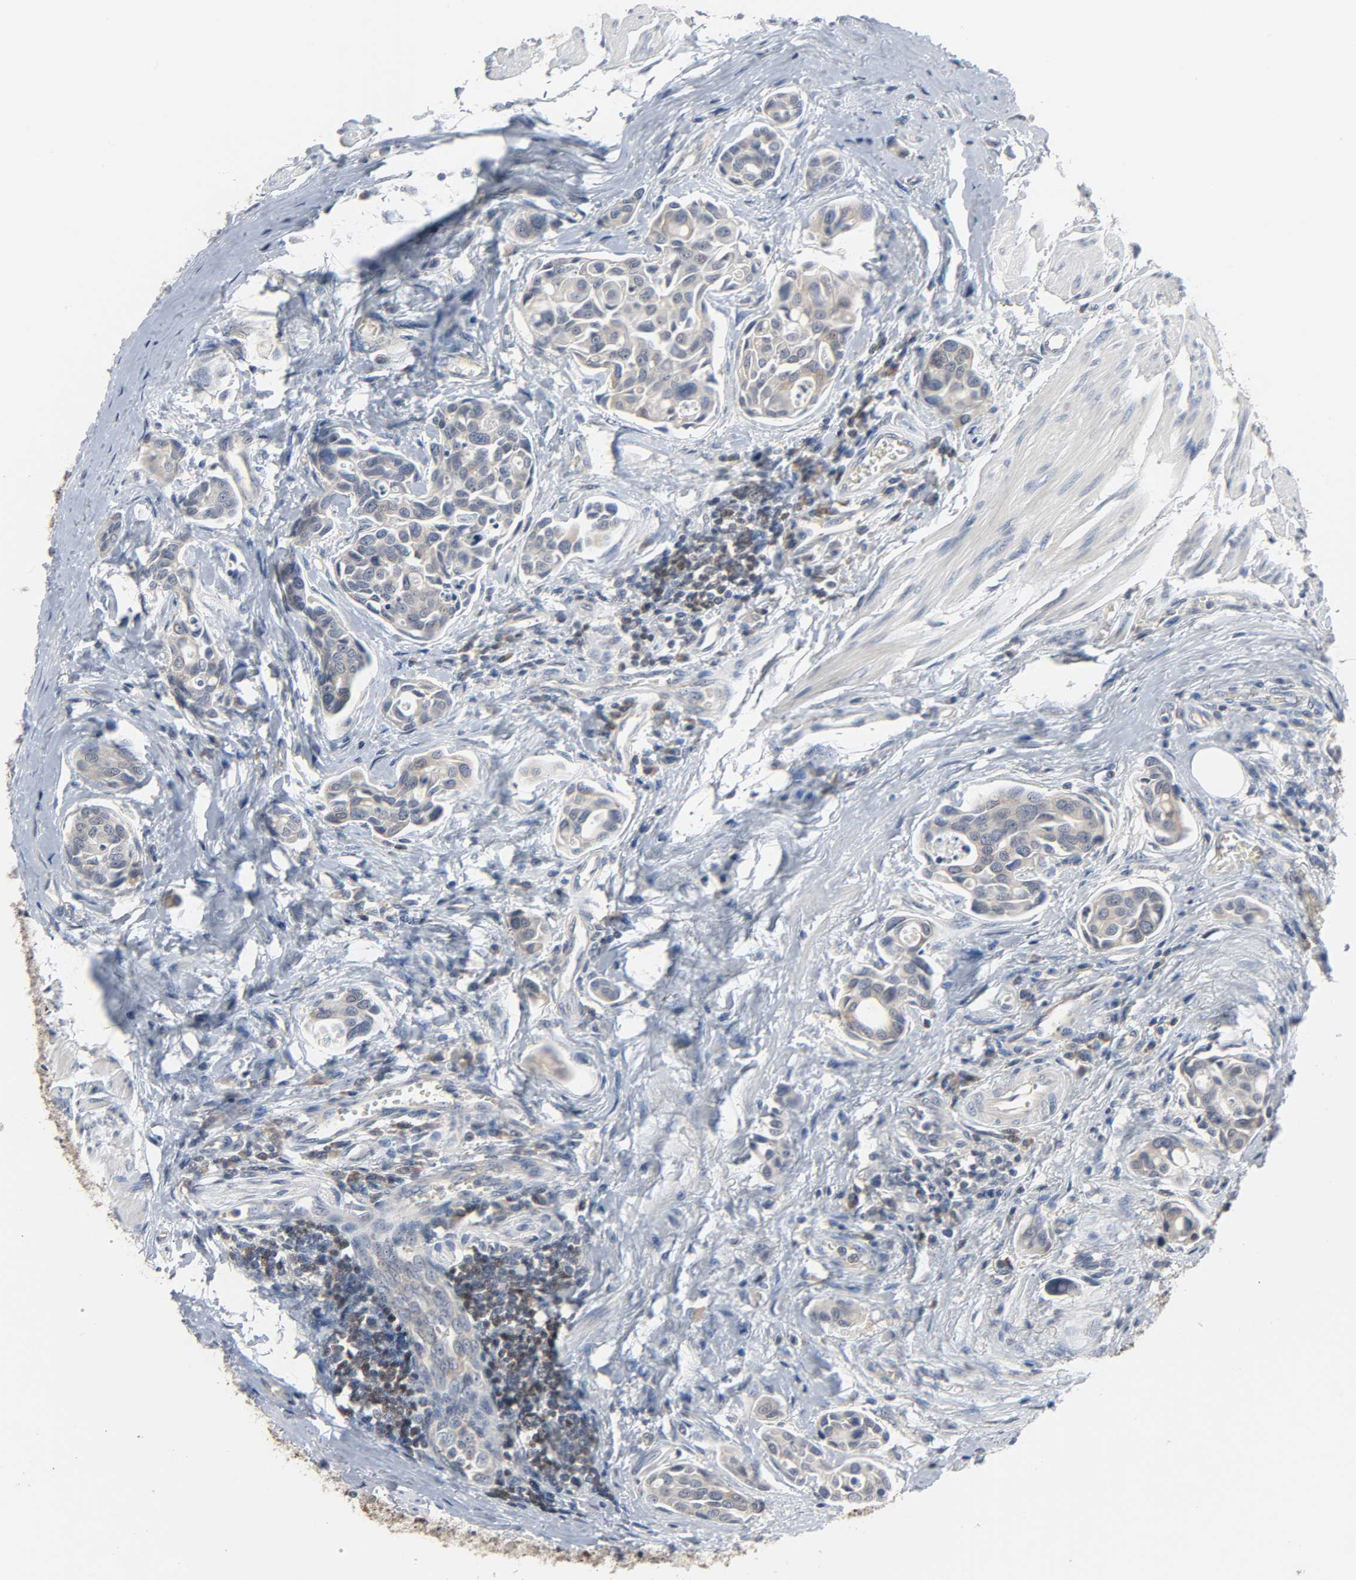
{"staining": {"intensity": "weak", "quantity": ">75%", "location": "cytoplasmic/membranous"}, "tissue": "urothelial cancer", "cell_type": "Tumor cells", "image_type": "cancer", "snomed": [{"axis": "morphology", "description": "Urothelial carcinoma, High grade"}, {"axis": "topography", "description": "Urinary bladder"}], "caption": "Immunohistochemistry (IHC) micrograph of neoplastic tissue: urothelial cancer stained using immunohistochemistry reveals low levels of weak protein expression localized specifically in the cytoplasmic/membranous of tumor cells, appearing as a cytoplasmic/membranous brown color.", "gene": "PLEKHA2", "patient": {"sex": "male", "age": 78}}